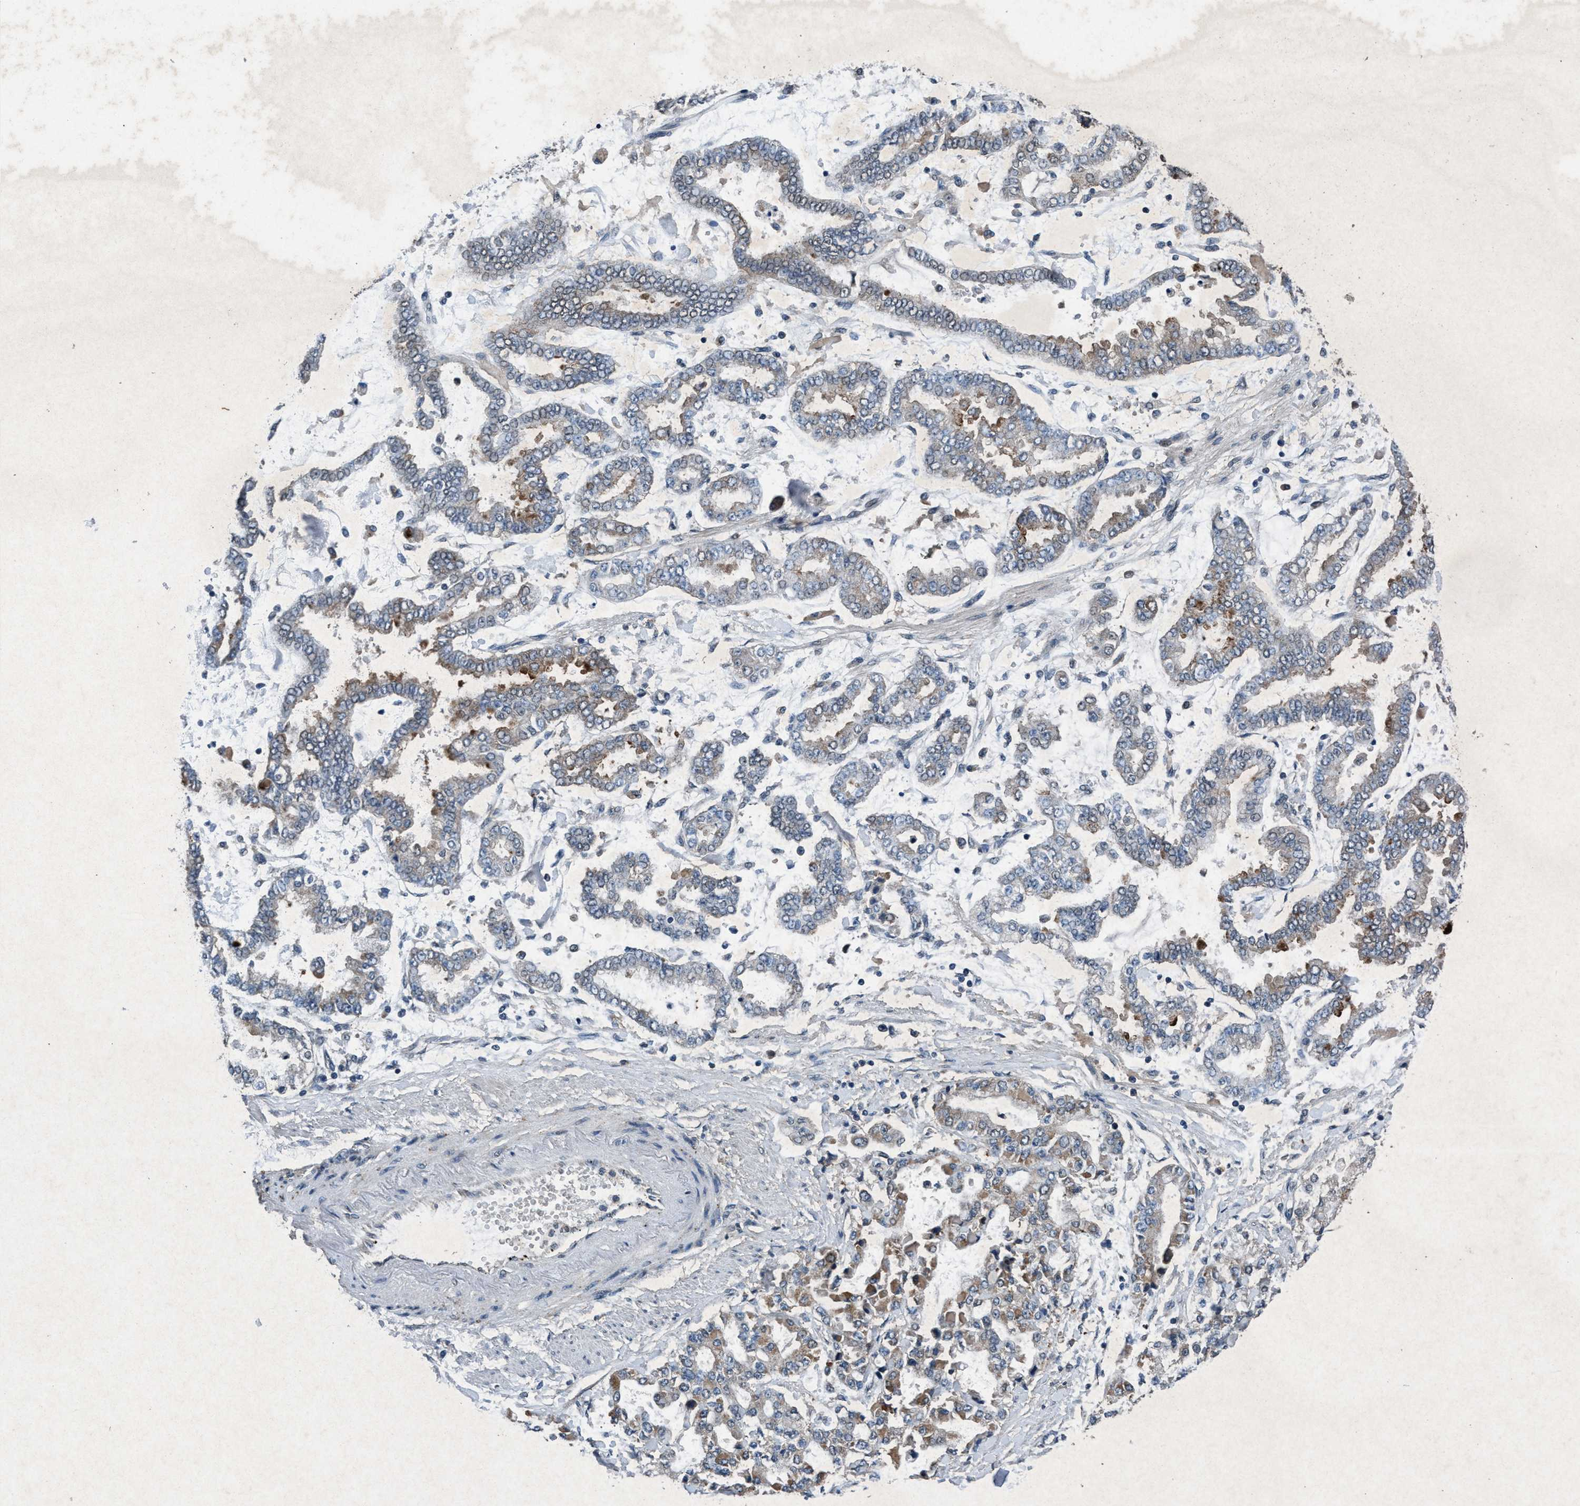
{"staining": {"intensity": "weak", "quantity": "25%-75%", "location": "cytoplasmic/membranous"}, "tissue": "stomach cancer", "cell_type": "Tumor cells", "image_type": "cancer", "snomed": [{"axis": "morphology", "description": "Normal tissue, NOS"}, {"axis": "morphology", "description": "Adenocarcinoma, NOS"}, {"axis": "topography", "description": "Stomach, upper"}, {"axis": "topography", "description": "Stomach"}], "caption": "A brown stain shows weak cytoplasmic/membranous expression of a protein in adenocarcinoma (stomach) tumor cells. (IHC, brightfield microscopy, high magnification).", "gene": "AKT1S1", "patient": {"sex": "male", "age": 76}}